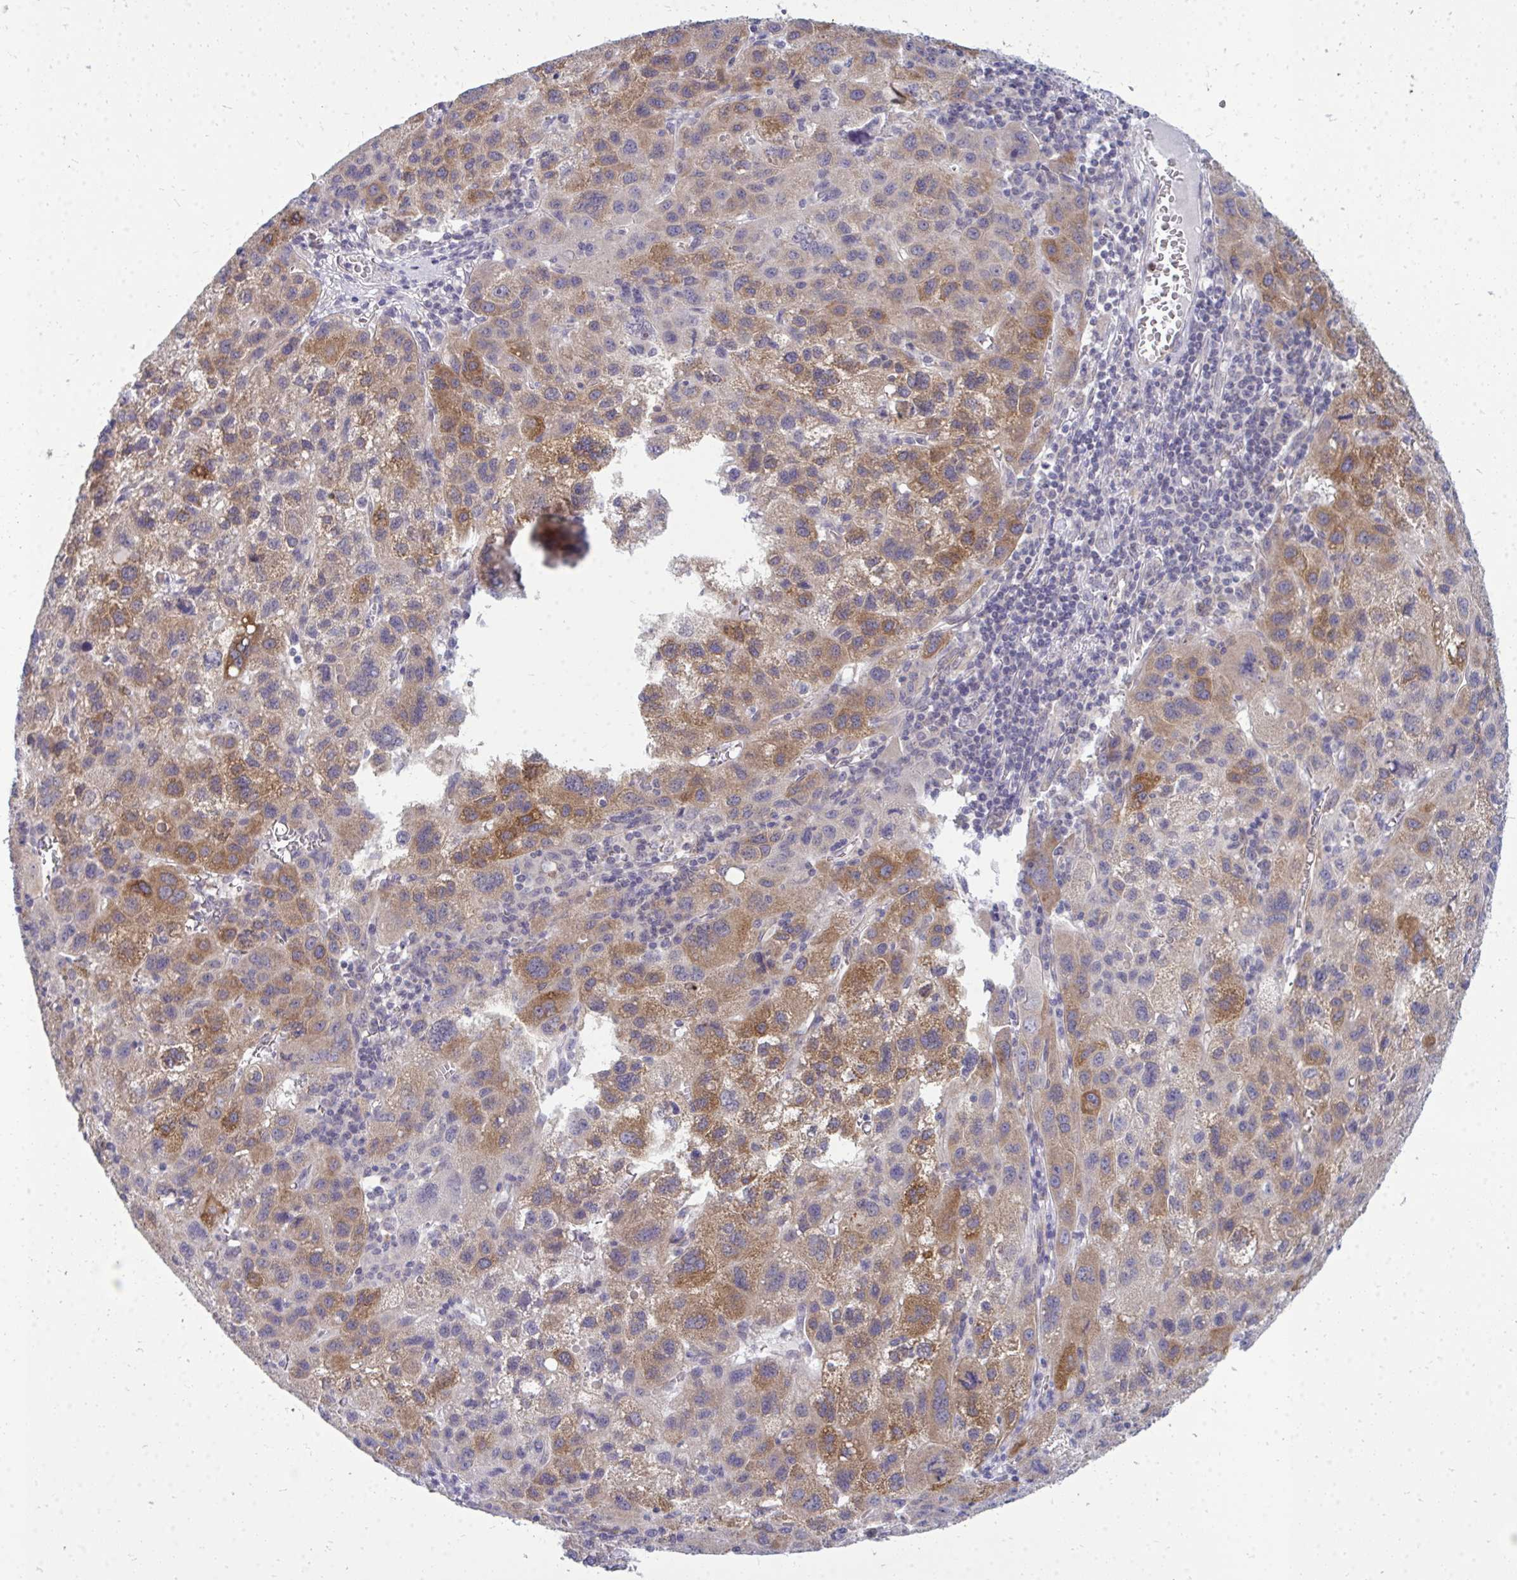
{"staining": {"intensity": "moderate", "quantity": "25%-75%", "location": "cytoplasmic/membranous"}, "tissue": "liver cancer", "cell_type": "Tumor cells", "image_type": "cancer", "snomed": [{"axis": "morphology", "description": "Carcinoma, Hepatocellular, NOS"}, {"axis": "topography", "description": "Liver"}], "caption": "Liver cancer (hepatocellular carcinoma) tissue reveals moderate cytoplasmic/membranous positivity in approximately 25%-75% of tumor cells, visualized by immunohistochemistry. Using DAB (3,3'-diaminobenzidine) (brown) and hematoxylin (blue) stains, captured at high magnification using brightfield microscopy.", "gene": "ACSL5", "patient": {"sex": "female", "age": 77}}